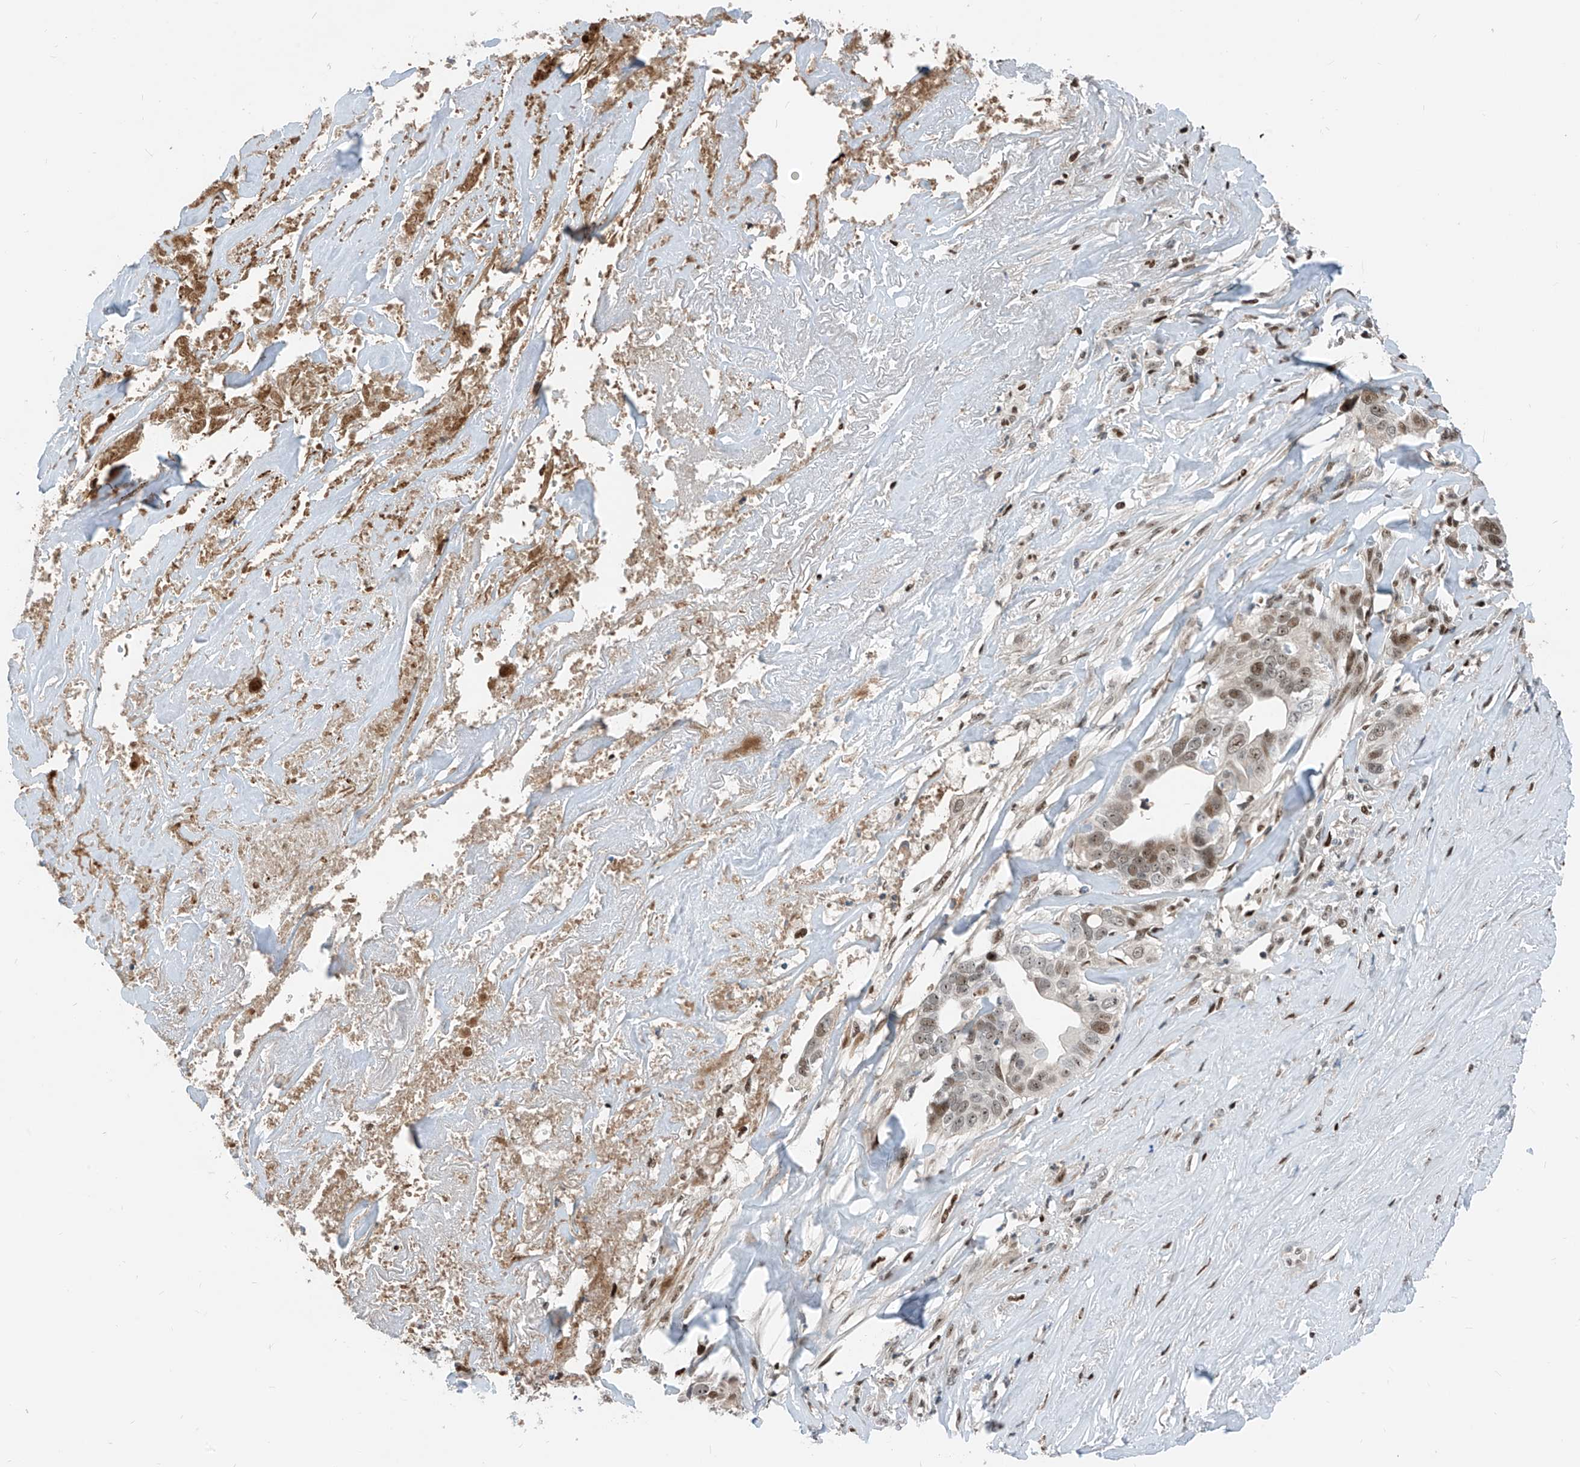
{"staining": {"intensity": "moderate", "quantity": "25%-75%", "location": "nuclear"}, "tissue": "liver cancer", "cell_type": "Tumor cells", "image_type": "cancer", "snomed": [{"axis": "morphology", "description": "Cholangiocarcinoma"}, {"axis": "topography", "description": "Liver"}], "caption": "A histopathology image showing moderate nuclear positivity in about 25%-75% of tumor cells in liver cancer, as visualized by brown immunohistochemical staining.", "gene": "RBP7", "patient": {"sex": "female", "age": 79}}